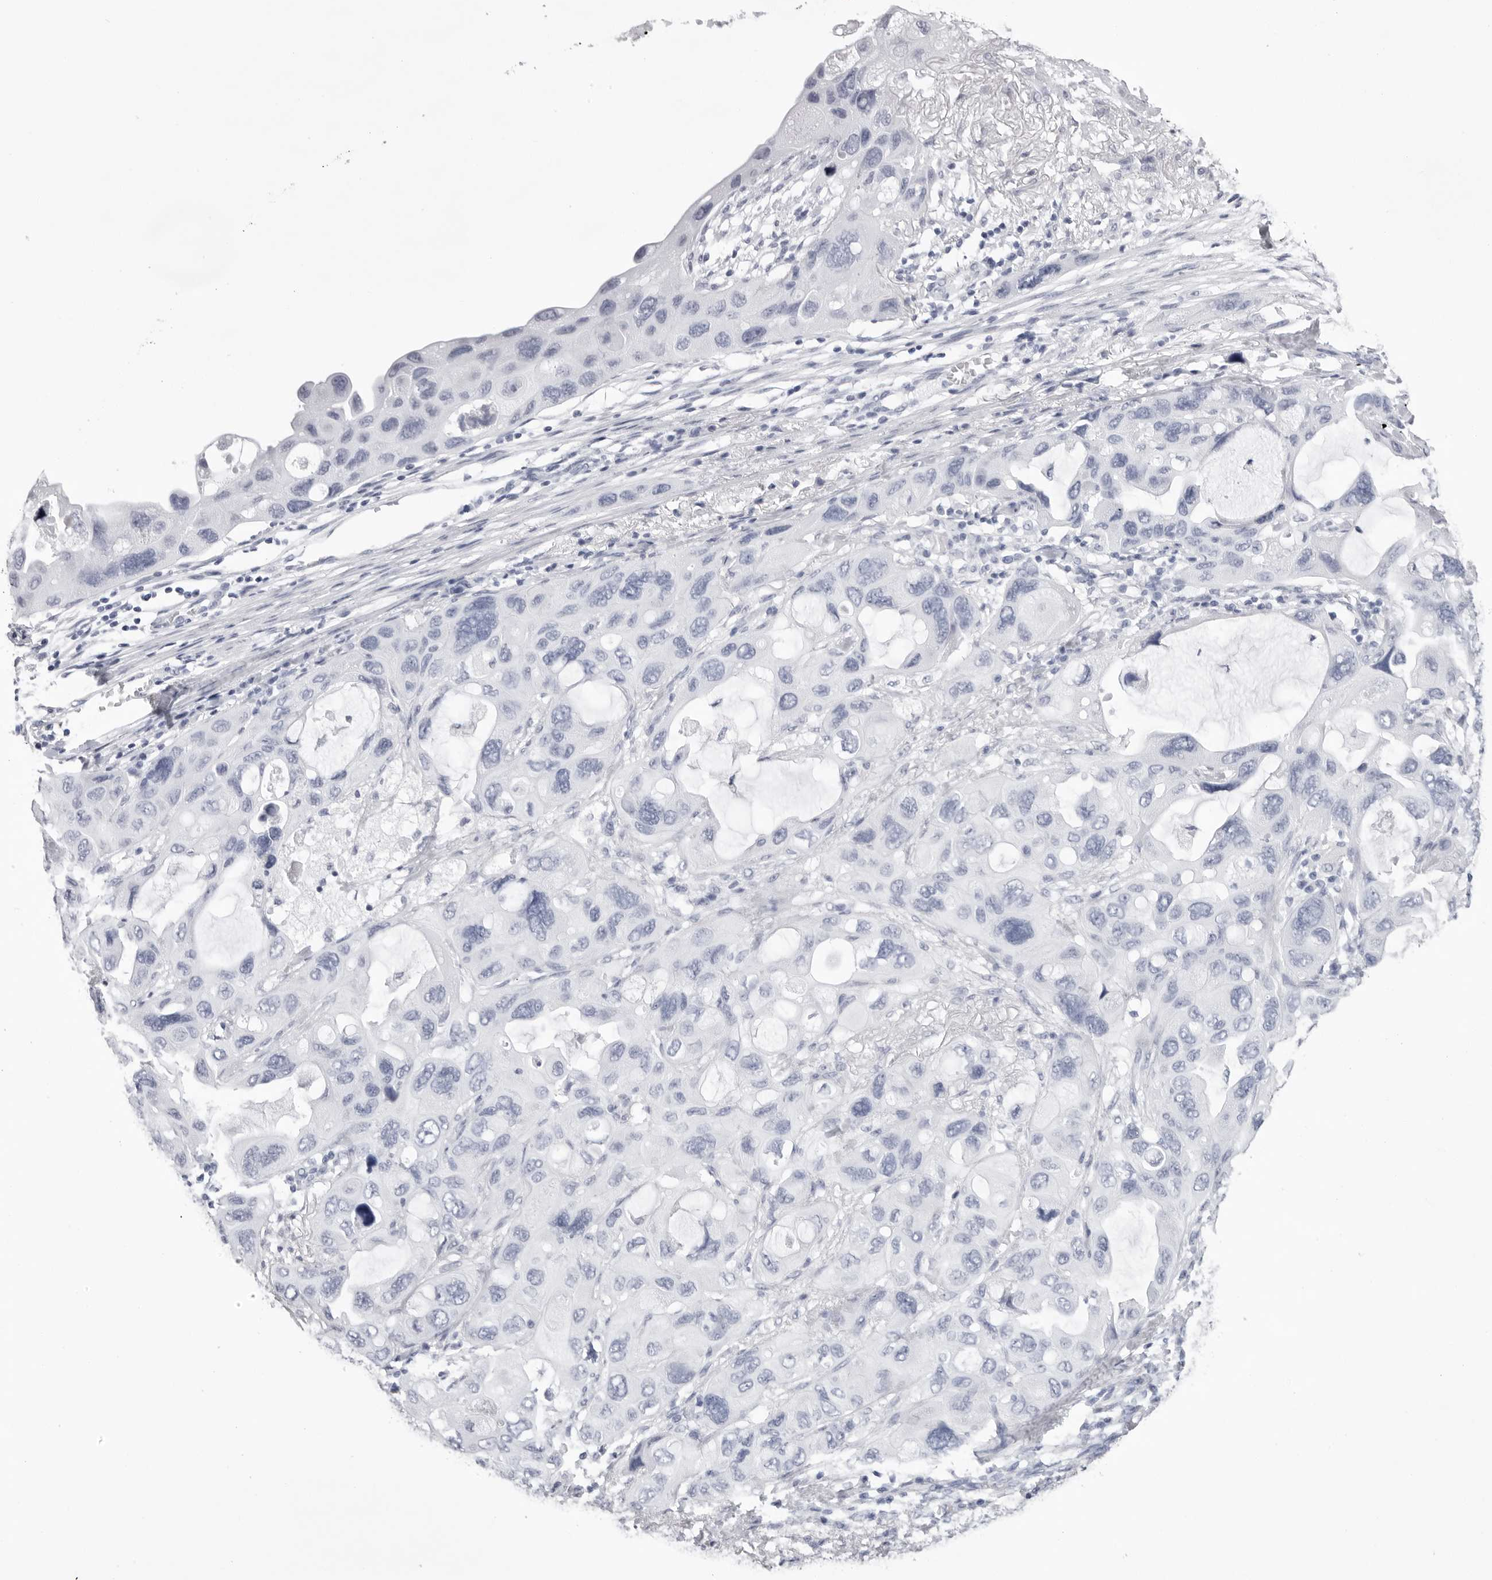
{"staining": {"intensity": "negative", "quantity": "none", "location": "none"}, "tissue": "lung cancer", "cell_type": "Tumor cells", "image_type": "cancer", "snomed": [{"axis": "morphology", "description": "Squamous cell carcinoma, NOS"}, {"axis": "topography", "description": "Lung"}], "caption": "The micrograph reveals no significant staining in tumor cells of lung cancer.", "gene": "TMOD4", "patient": {"sex": "female", "age": 73}}